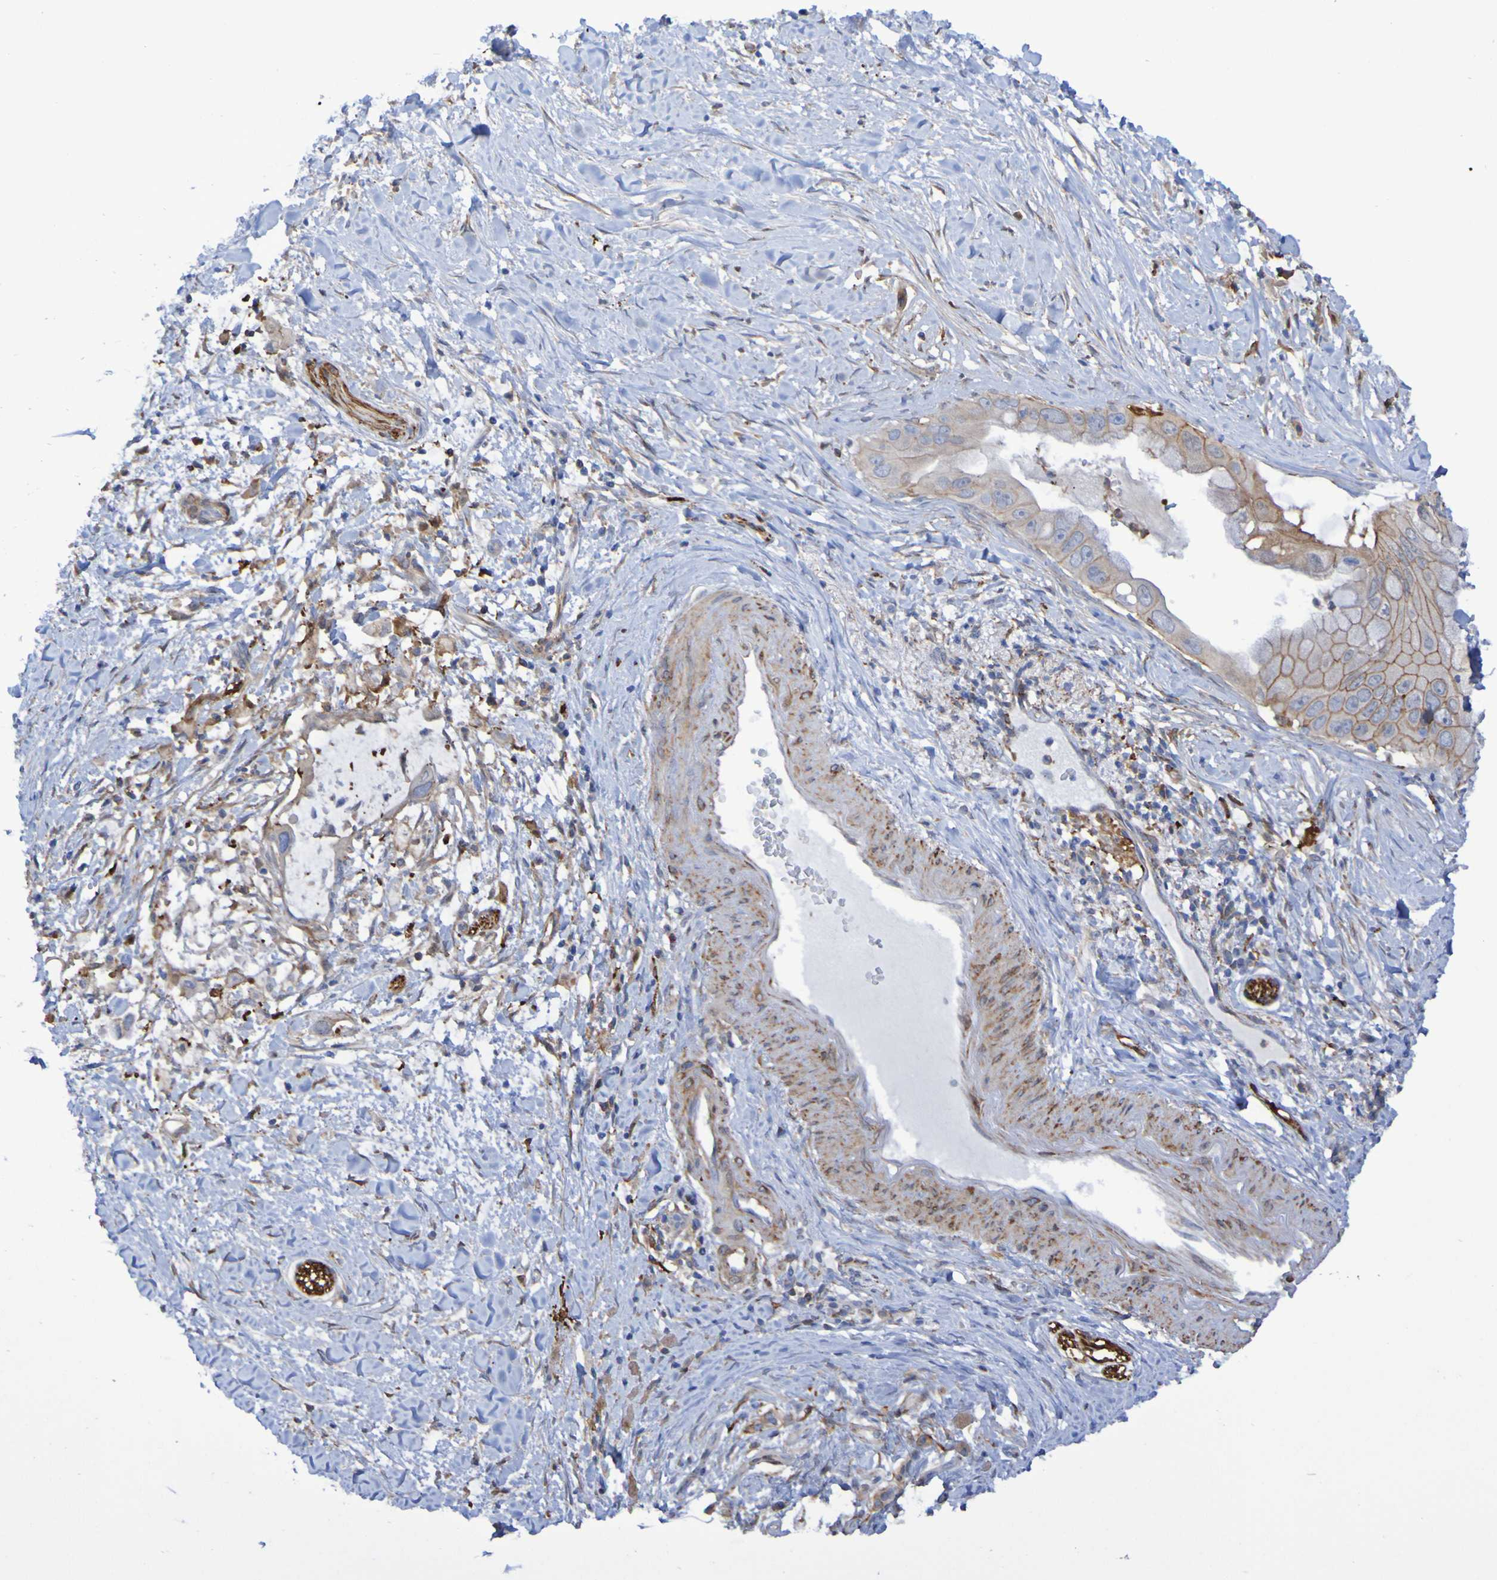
{"staining": {"intensity": "weak", "quantity": "25%-75%", "location": "cytoplasmic/membranous"}, "tissue": "pancreatic cancer", "cell_type": "Tumor cells", "image_type": "cancer", "snomed": [{"axis": "morphology", "description": "Adenocarcinoma, NOS"}, {"axis": "topography", "description": "Pancreas"}], "caption": "Adenocarcinoma (pancreatic) stained with a protein marker shows weak staining in tumor cells.", "gene": "SCRG1", "patient": {"sex": "male", "age": 55}}